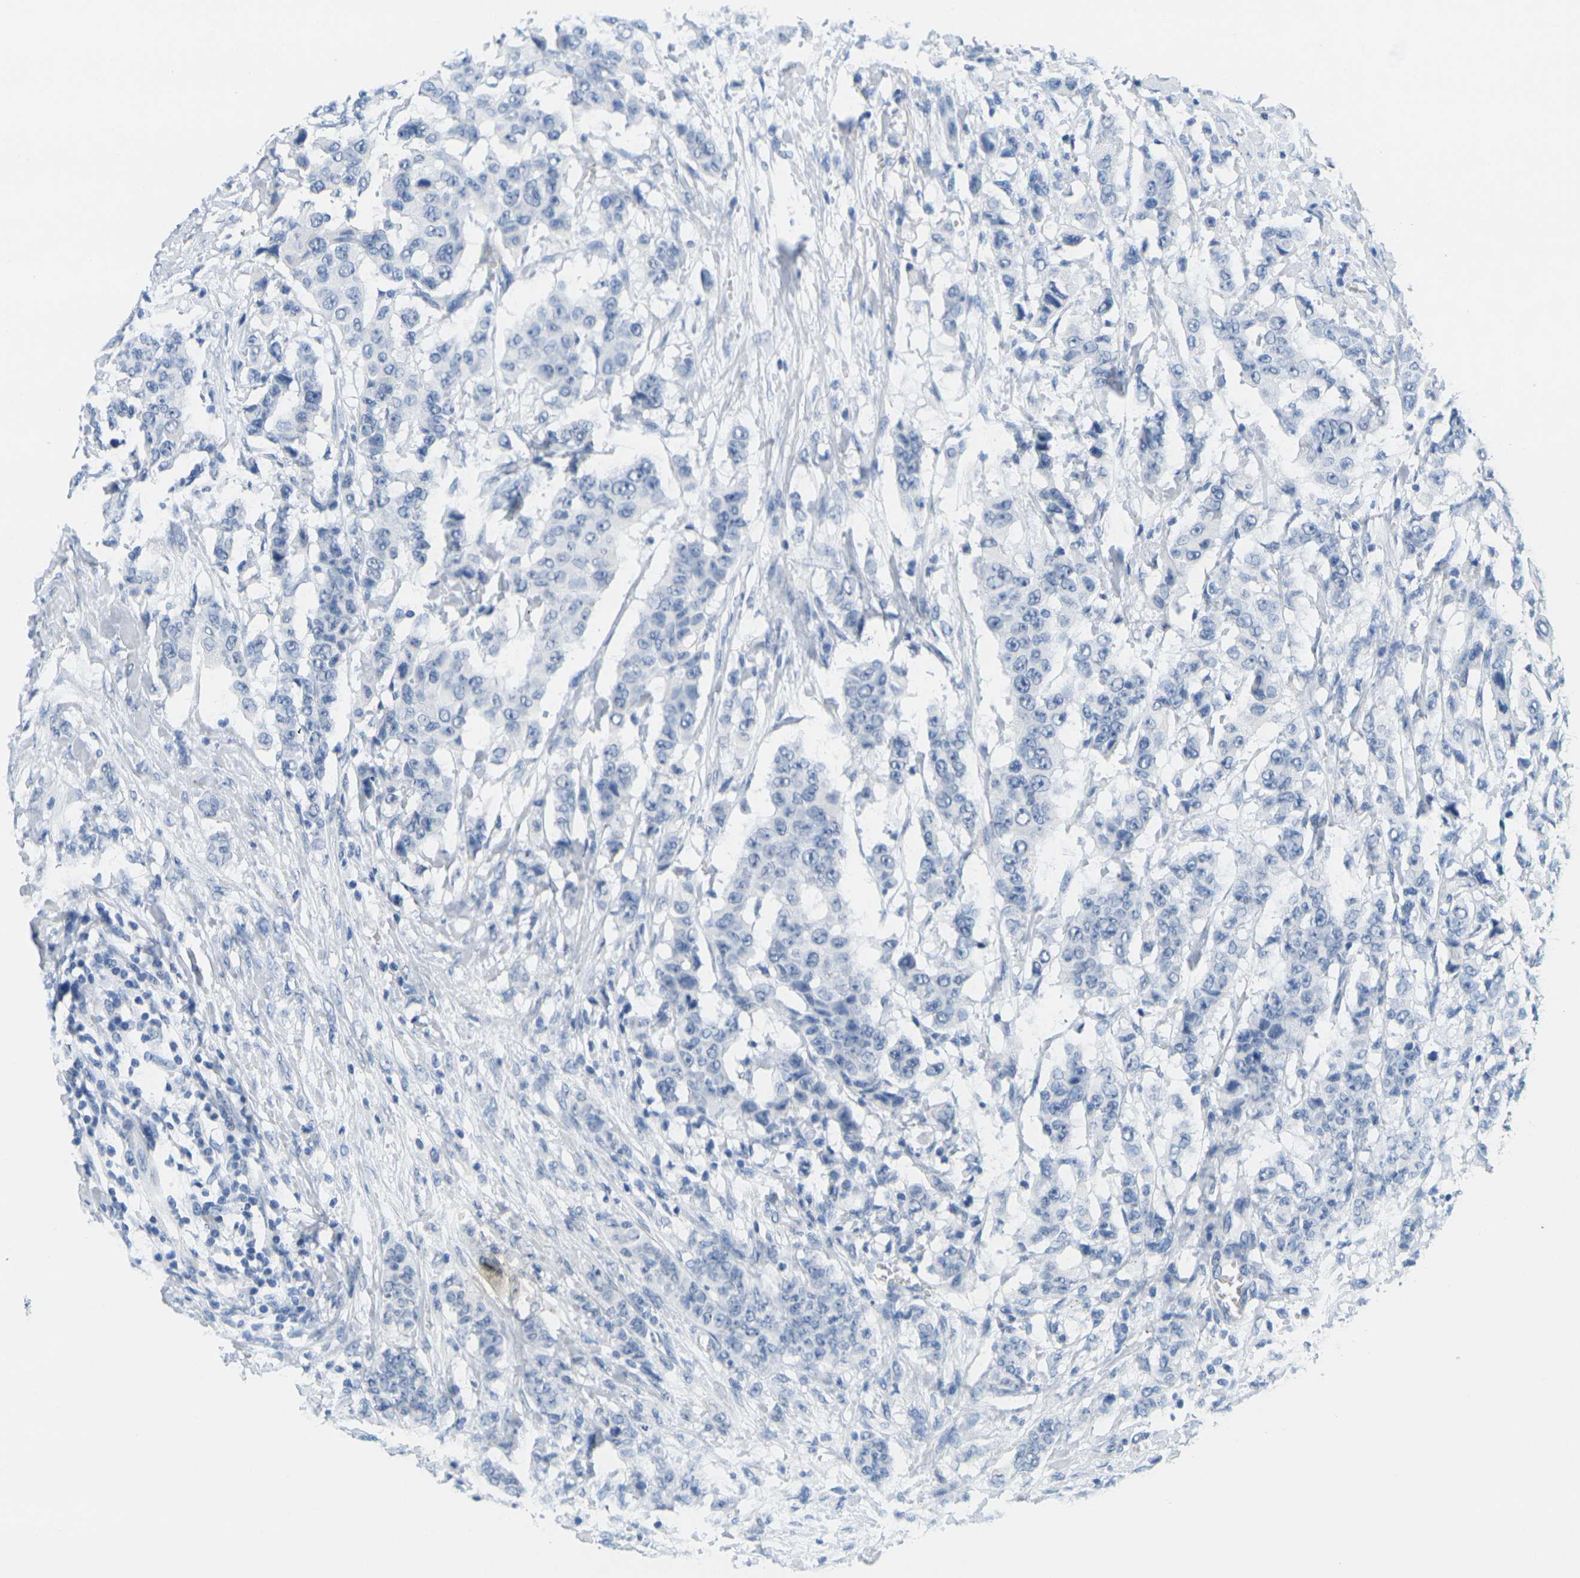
{"staining": {"intensity": "negative", "quantity": "none", "location": "none"}, "tissue": "breast cancer", "cell_type": "Tumor cells", "image_type": "cancer", "snomed": [{"axis": "morphology", "description": "Duct carcinoma"}, {"axis": "topography", "description": "Breast"}], "caption": "Tumor cells are negative for protein expression in human breast cancer. (Brightfield microscopy of DAB IHC at high magnification).", "gene": "CTAG1A", "patient": {"sex": "female", "age": 40}}